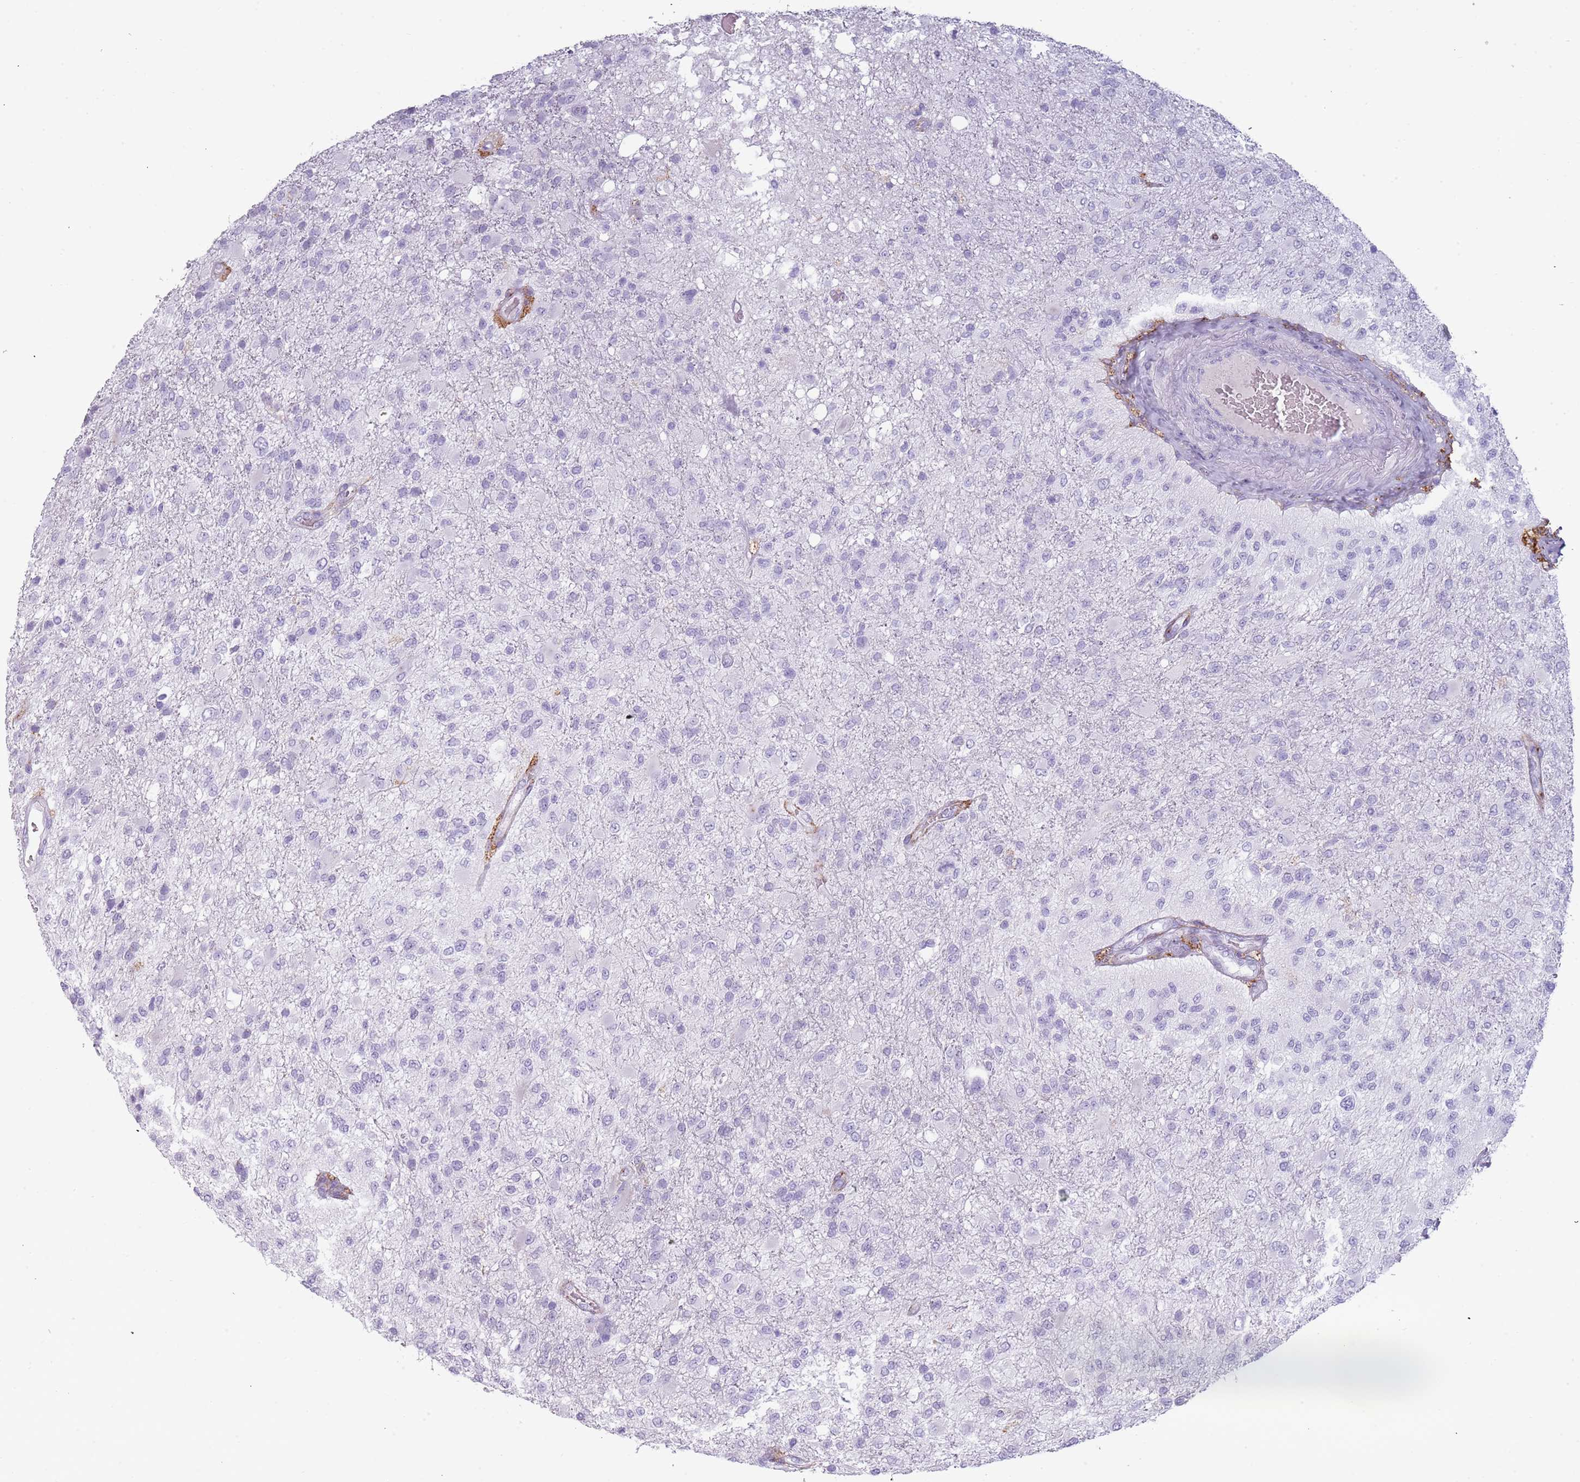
{"staining": {"intensity": "negative", "quantity": "none", "location": "none"}, "tissue": "glioma", "cell_type": "Tumor cells", "image_type": "cancer", "snomed": [{"axis": "morphology", "description": "Glioma, malignant, High grade"}, {"axis": "topography", "description": "Brain"}], "caption": "A micrograph of human glioma is negative for staining in tumor cells.", "gene": "COLEC12", "patient": {"sex": "female", "age": 74}}